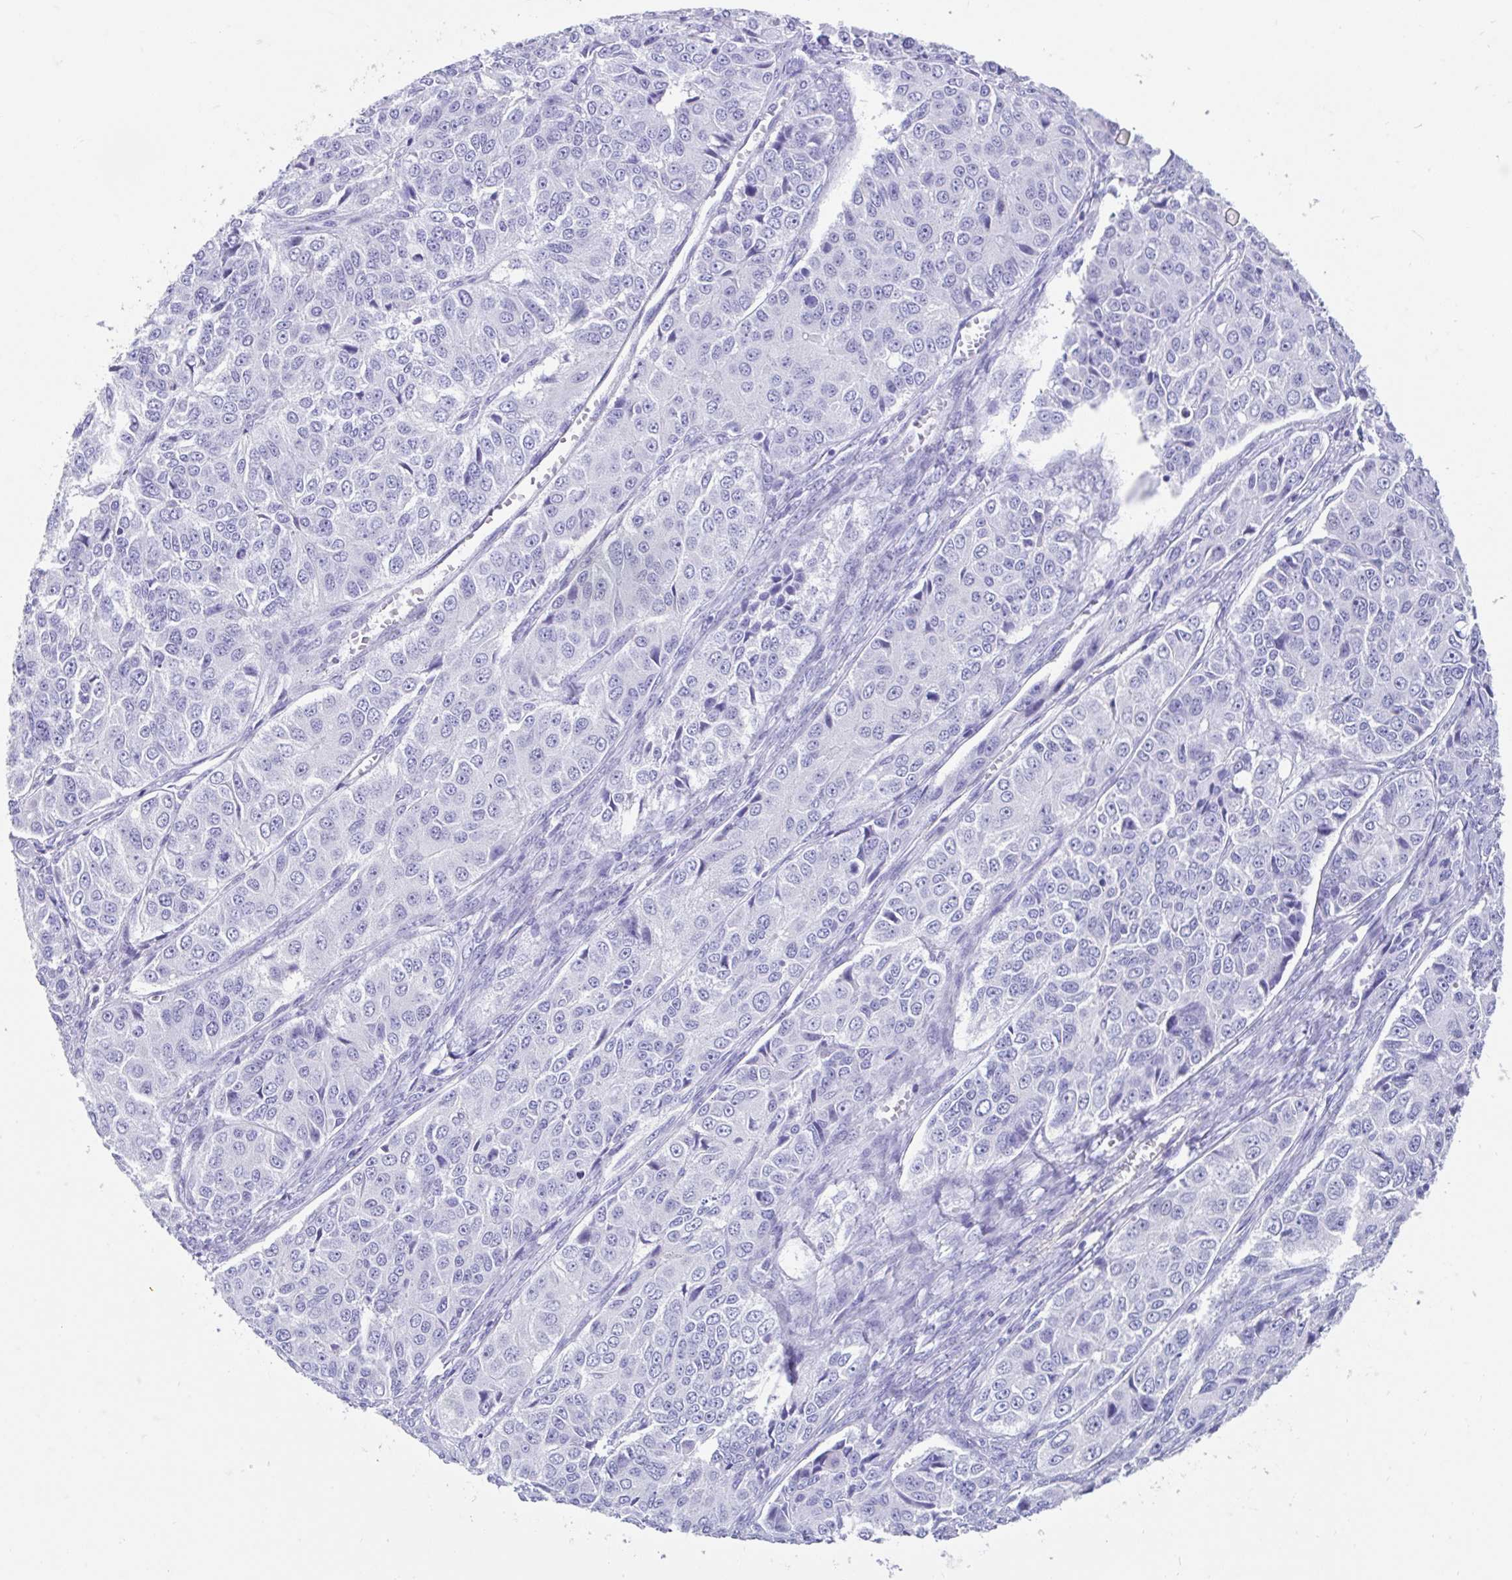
{"staining": {"intensity": "negative", "quantity": "none", "location": "none"}, "tissue": "ovarian cancer", "cell_type": "Tumor cells", "image_type": "cancer", "snomed": [{"axis": "morphology", "description": "Carcinoma, endometroid"}, {"axis": "topography", "description": "Ovary"}], "caption": "This is an IHC histopathology image of ovarian cancer. There is no staining in tumor cells.", "gene": "FAM107A", "patient": {"sex": "female", "age": 51}}